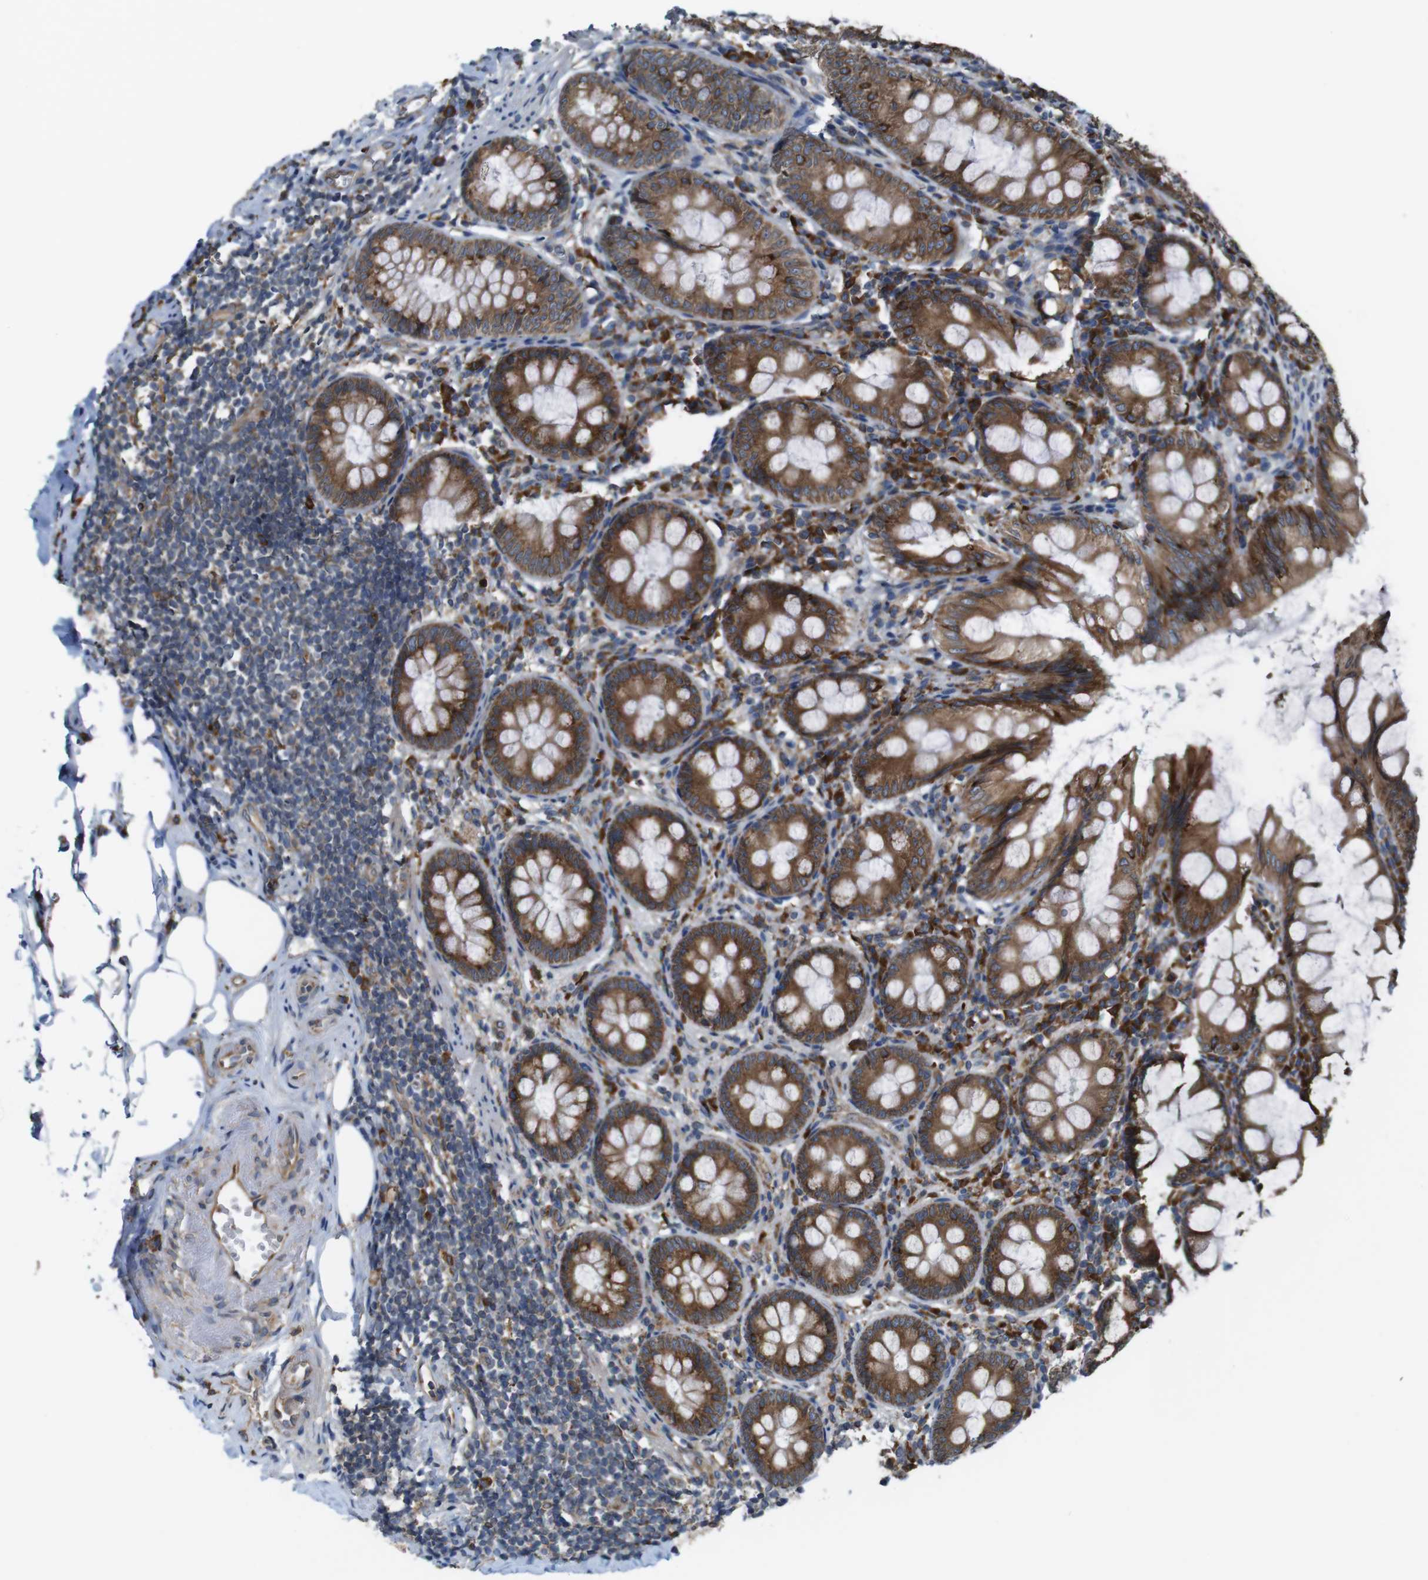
{"staining": {"intensity": "strong", "quantity": ">75%", "location": "cytoplasmic/membranous"}, "tissue": "appendix", "cell_type": "Glandular cells", "image_type": "normal", "snomed": [{"axis": "morphology", "description": "Normal tissue, NOS"}, {"axis": "topography", "description": "Appendix"}], "caption": "The photomicrograph exhibits immunohistochemical staining of benign appendix. There is strong cytoplasmic/membranous staining is identified in approximately >75% of glandular cells. The staining is performed using DAB brown chromogen to label protein expression. The nuclei are counter-stained blue using hematoxylin.", "gene": "UGGT1", "patient": {"sex": "female", "age": 77}}